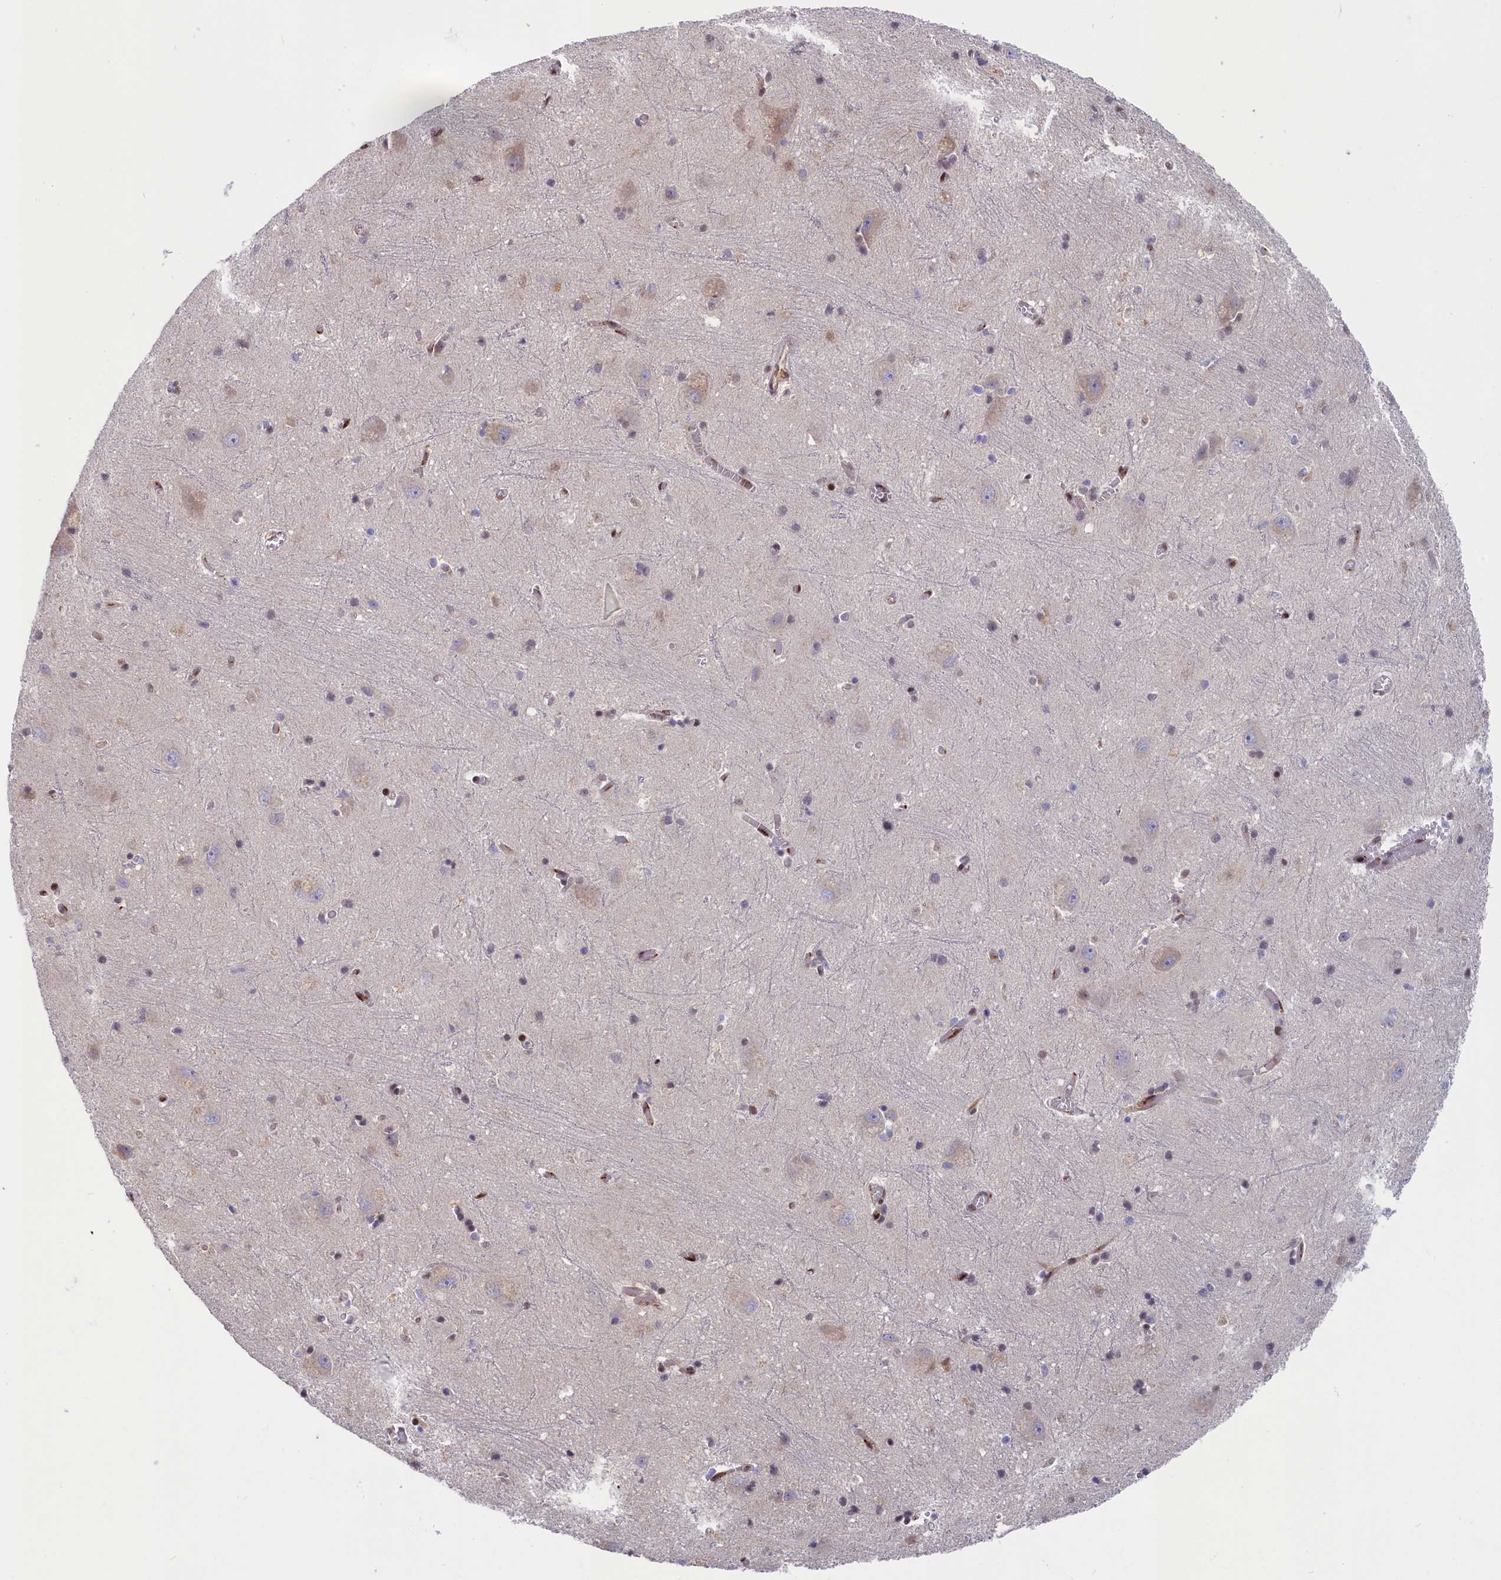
{"staining": {"intensity": "negative", "quantity": "none", "location": "none"}, "tissue": "caudate", "cell_type": "Glial cells", "image_type": "normal", "snomed": [{"axis": "morphology", "description": "Normal tissue, NOS"}, {"axis": "topography", "description": "Lateral ventricle wall"}], "caption": "Photomicrograph shows no significant protein expression in glial cells of unremarkable caudate.", "gene": "CHST12", "patient": {"sex": "male", "age": 37}}